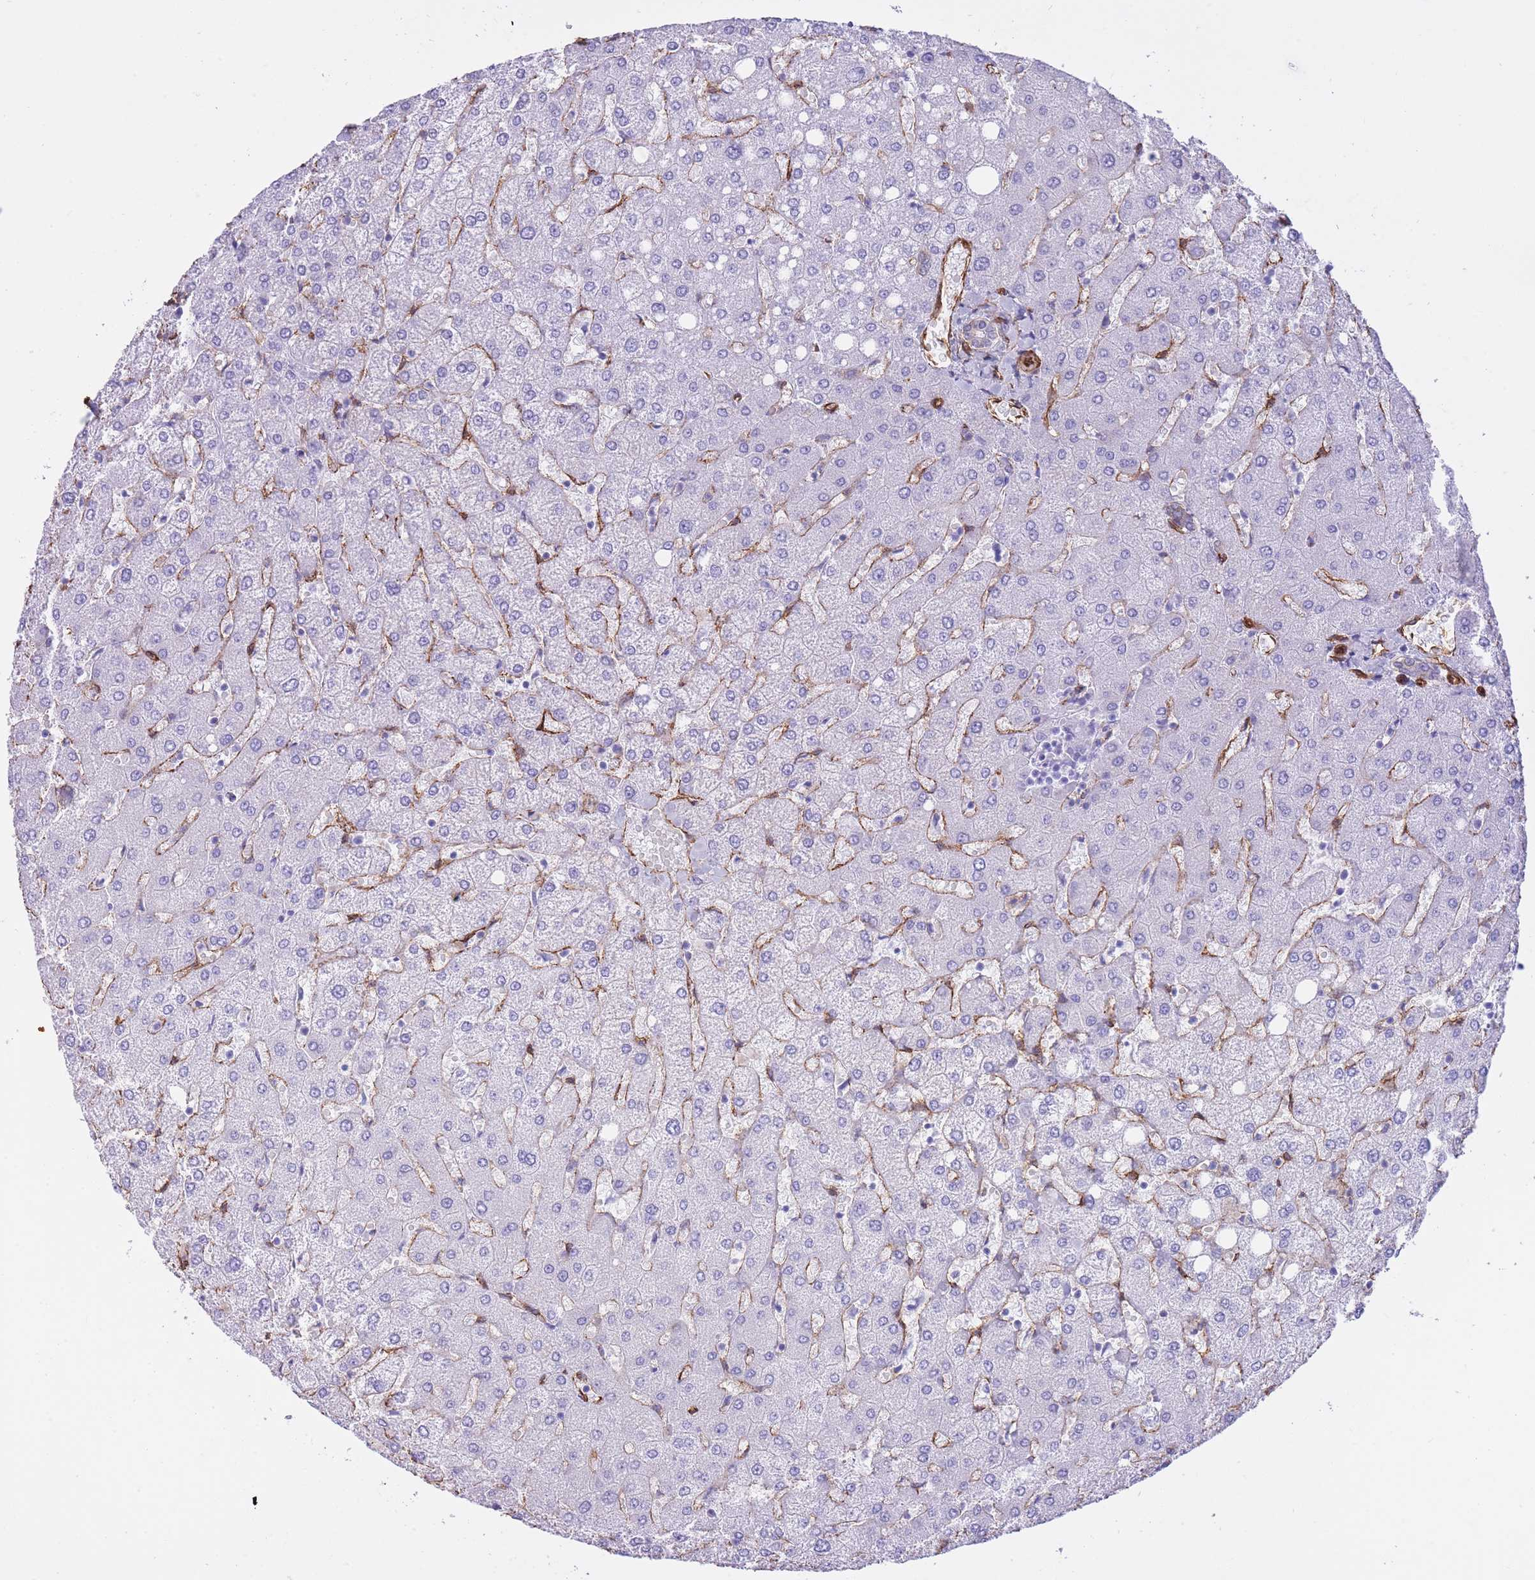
{"staining": {"intensity": "negative", "quantity": "none", "location": "none"}, "tissue": "liver", "cell_type": "Cholangiocytes", "image_type": "normal", "snomed": [{"axis": "morphology", "description": "Normal tissue, NOS"}, {"axis": "topography", "description": "Liver"}], "caption": "DAB (3,3'-diaminobenzidine) immunohistochemical staining of unremarkable liver displays no significant expression in cholangiocytes.", "gene": "CAVIN1", "patient": {"sex": "female", "age": 54}}